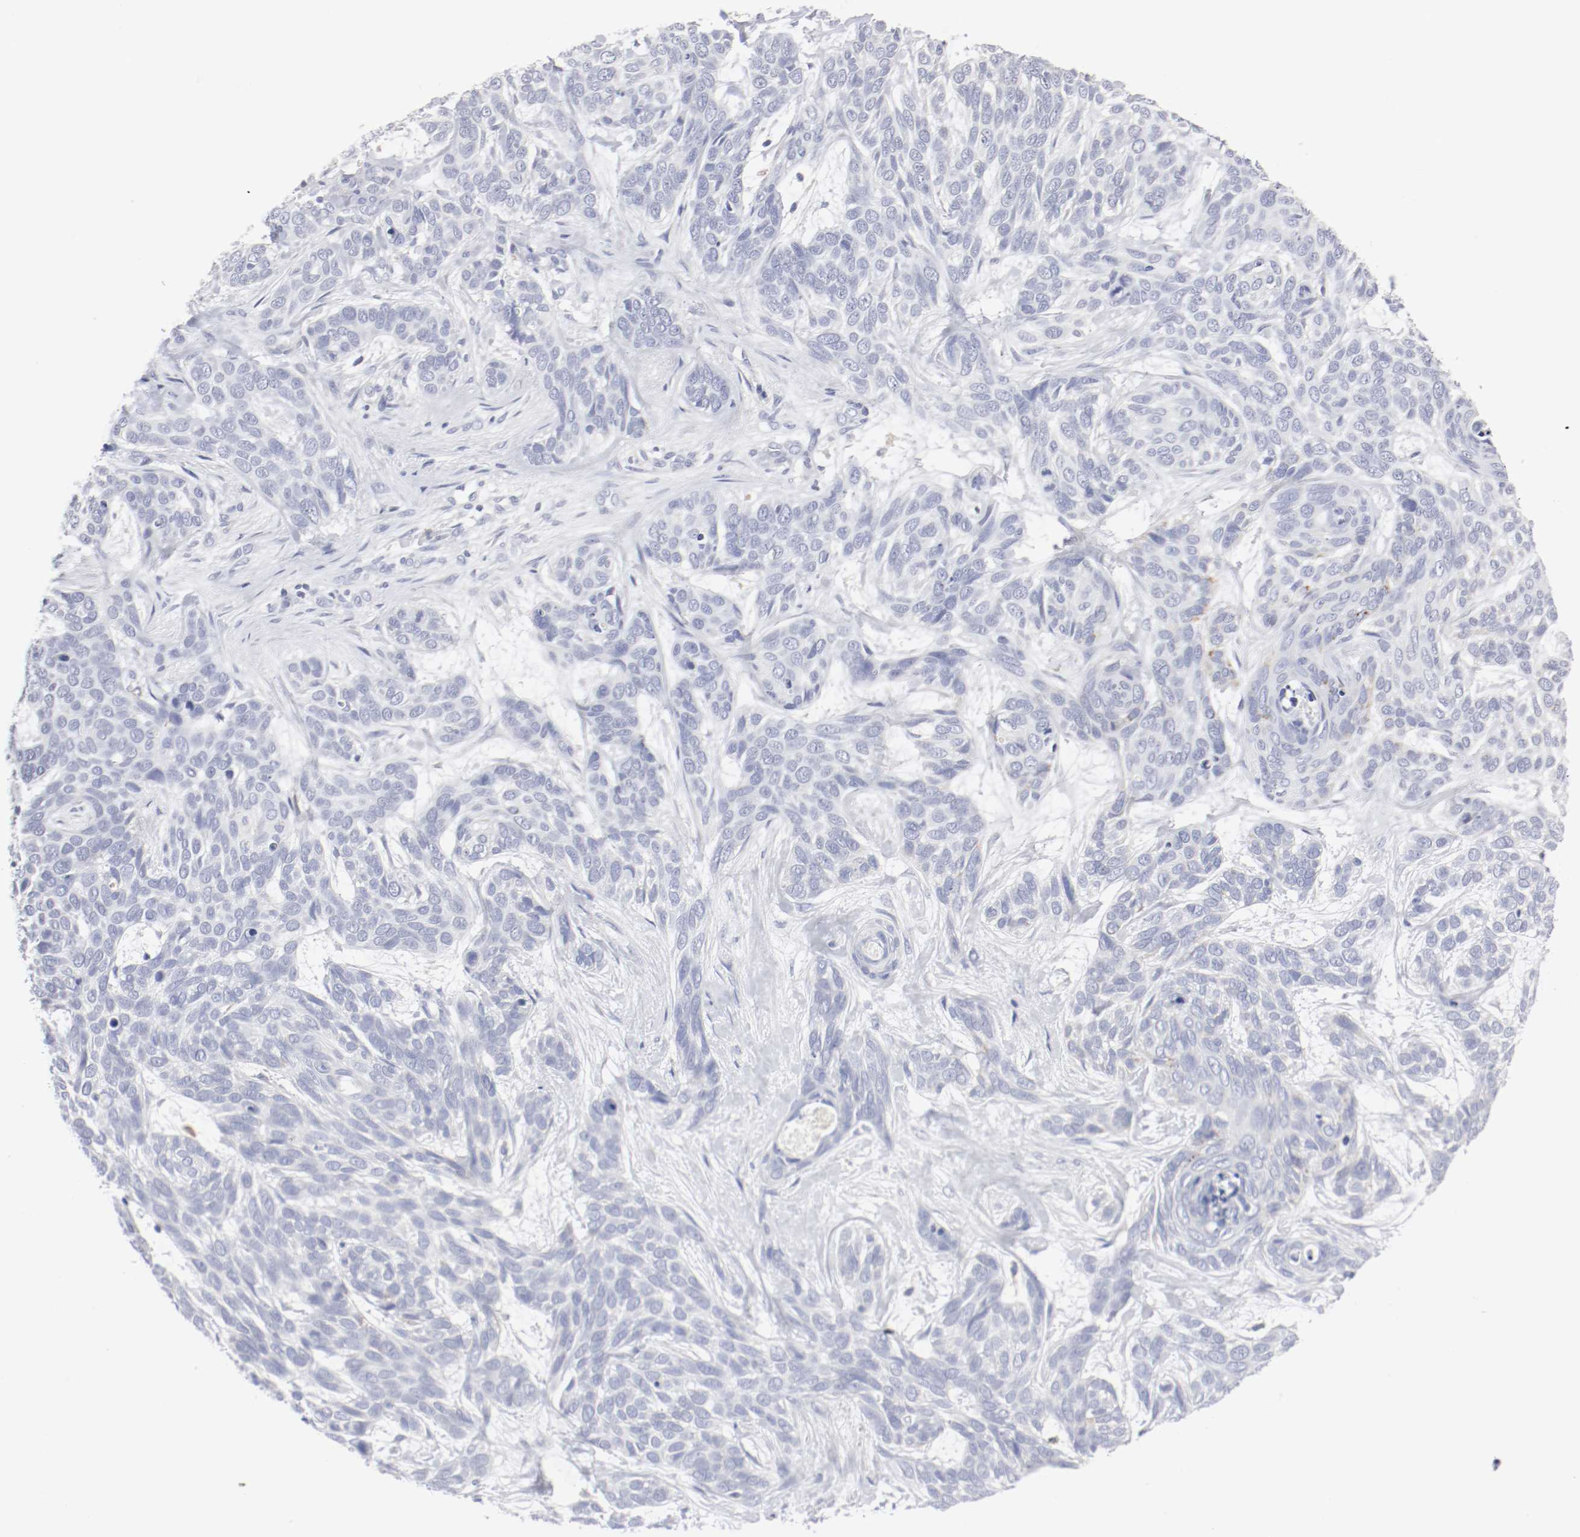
{"staining": {"intensity": "negative", "quantity": "none", "location": "none"}, "tissue": "skin cancer", "cell_type": "Tumor cells", "image_type": "cancer", "snomed": [{"axis": "morphology", "description": "Basal cell carcinoma"}, {"axis": "topography", "description": "Skin"}], "caption": "This is a image of immunohistochemistry staining of skin cancer, which shows no staining in tumor cells.", "gene": "ITGAX", "patient": {"sex": "male", "age": 87}}